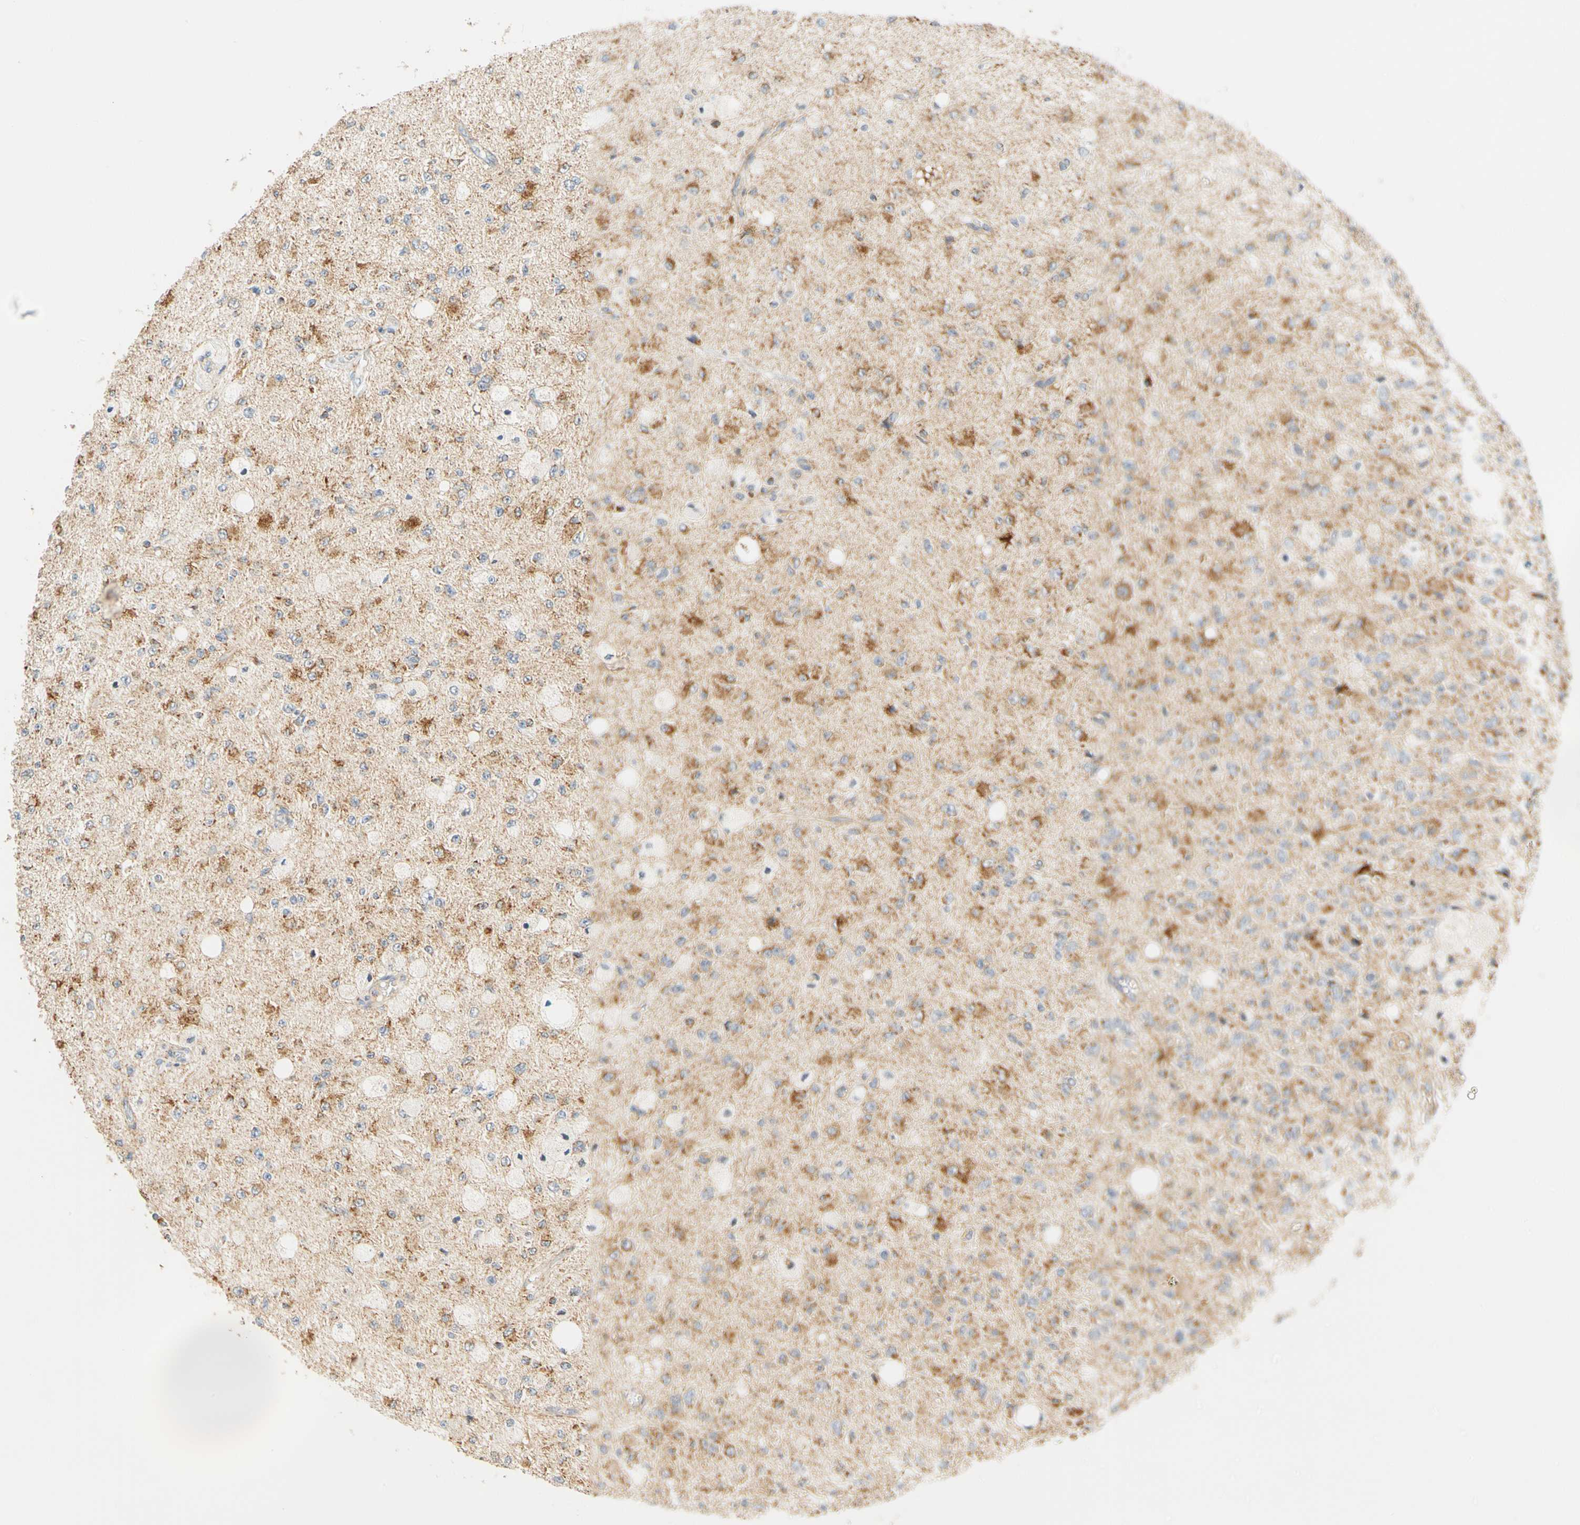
{"staining": {"intensity": "moderate", "quantity": "25%-75%", "location": "cytoplasmic/membranous"}, "tissue": "glioma", "cell_type": "Tumor cells", "image_type": "cancer", "snomed": [{"axis": "morphology", "description": "Glioma, malignant, High grade"}, {"axis": "topography", "description": "pancreas cauda"}], "caption": "Malignant glioma (high-grade) tissue demonstrates moderate cytoplasmic/membranous staining in approximately 25%-75% of tumor cells", "gene": "SFXN3", "patient": {"sex": "male", "age": 60}}